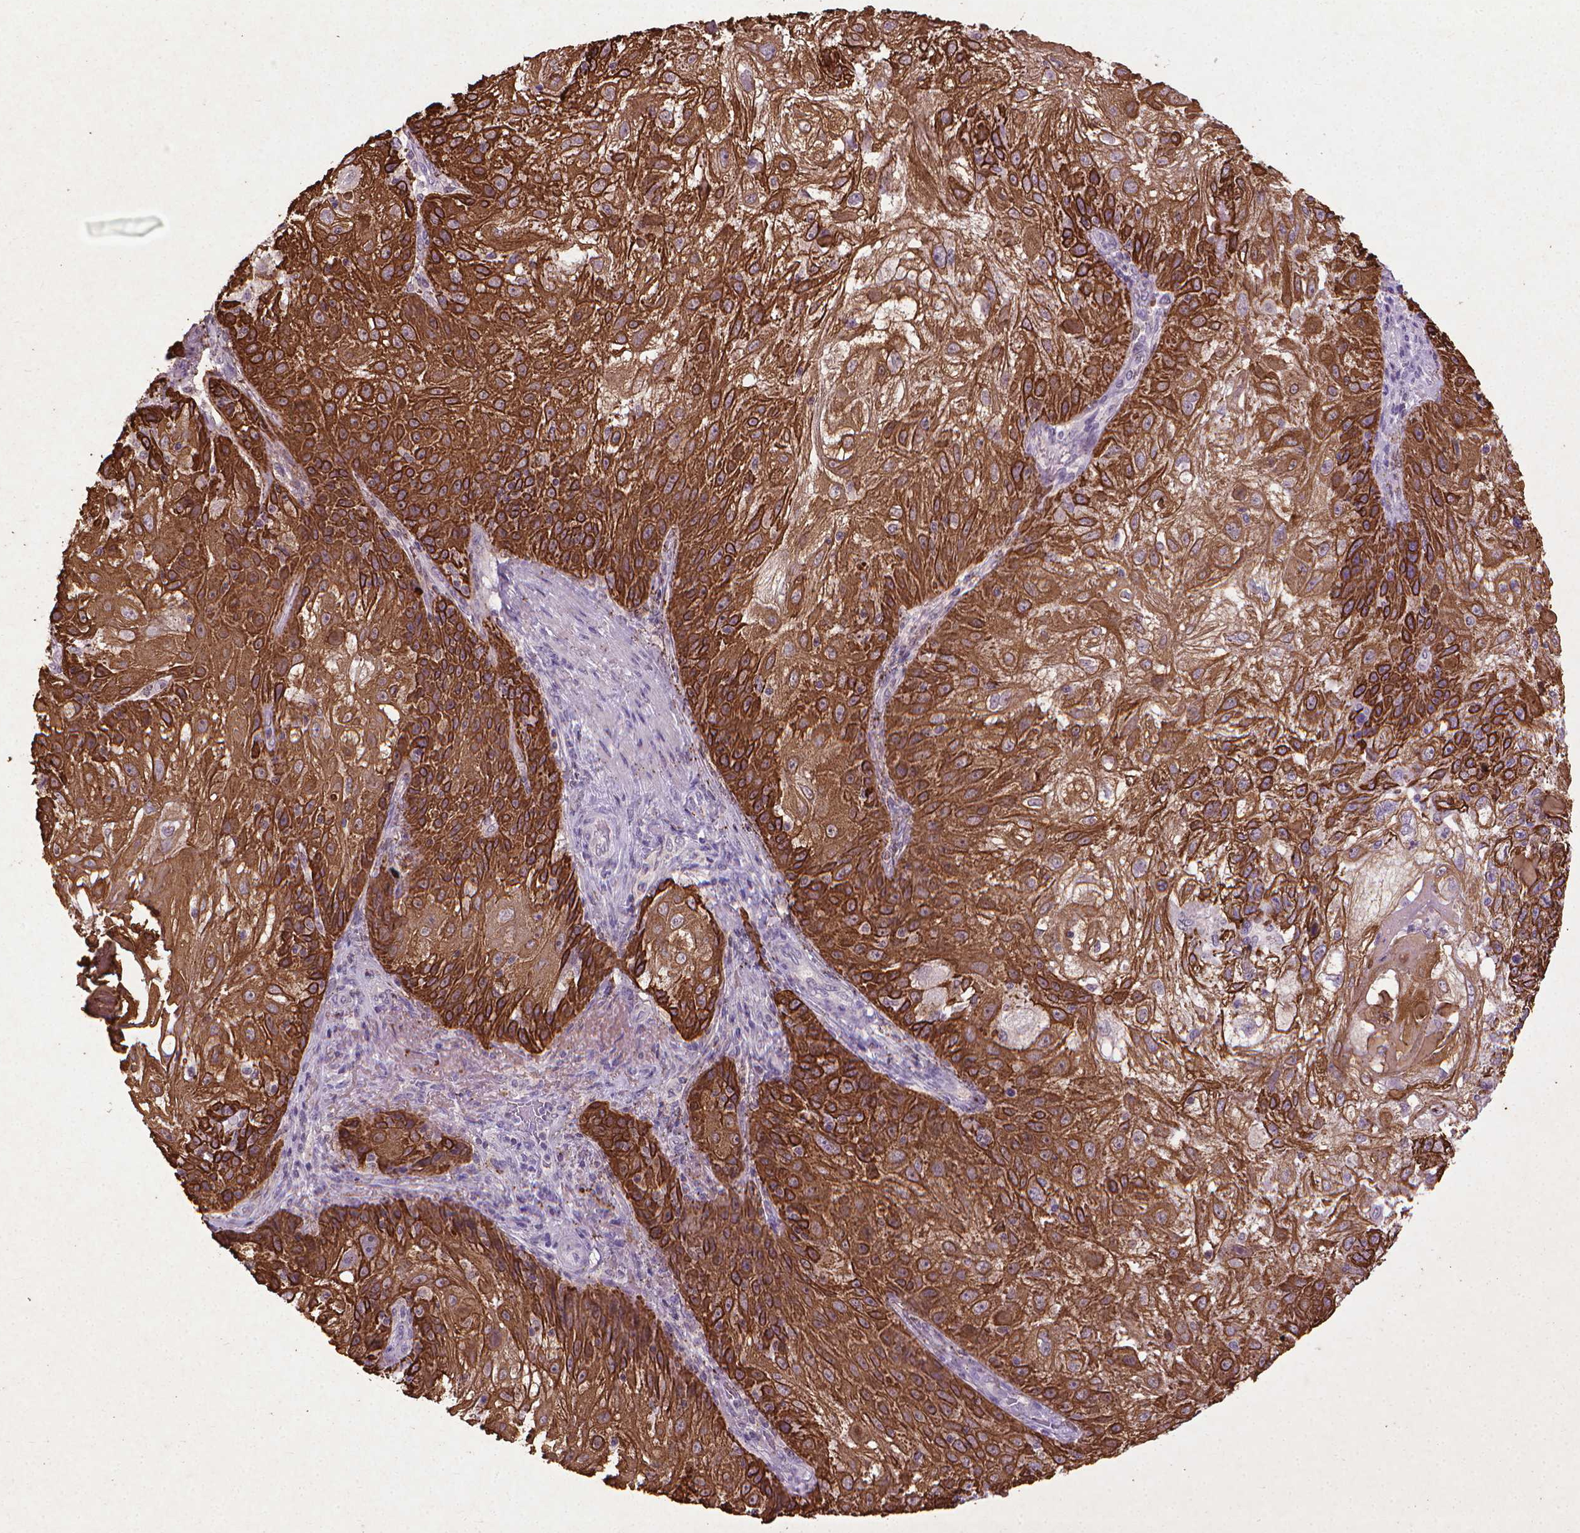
{"staining": {"intensity": "strong", "quantity": ">75%", "location": "cytoplasmic/membranous"}, "tissue": "skin cancer", "cell_type": "Tumor cells", "image_type": "cancer", "snomed": [{"axis": "morphology", "description": "Normal tissue, NOS"}, {"axis": "morphology", "description": "Squamous cell carcinoma, NOS"}, {"axis": "topography", "description": "Skin"}], "caption": "The micrograph reveals a brown stain indicating the presence of a protein in the cytoplasmic/membranous of tumor cells in skin squamous cell carcinoma.", "gene": "KRT5", "patient": {"sex": "female", "age": 83}}